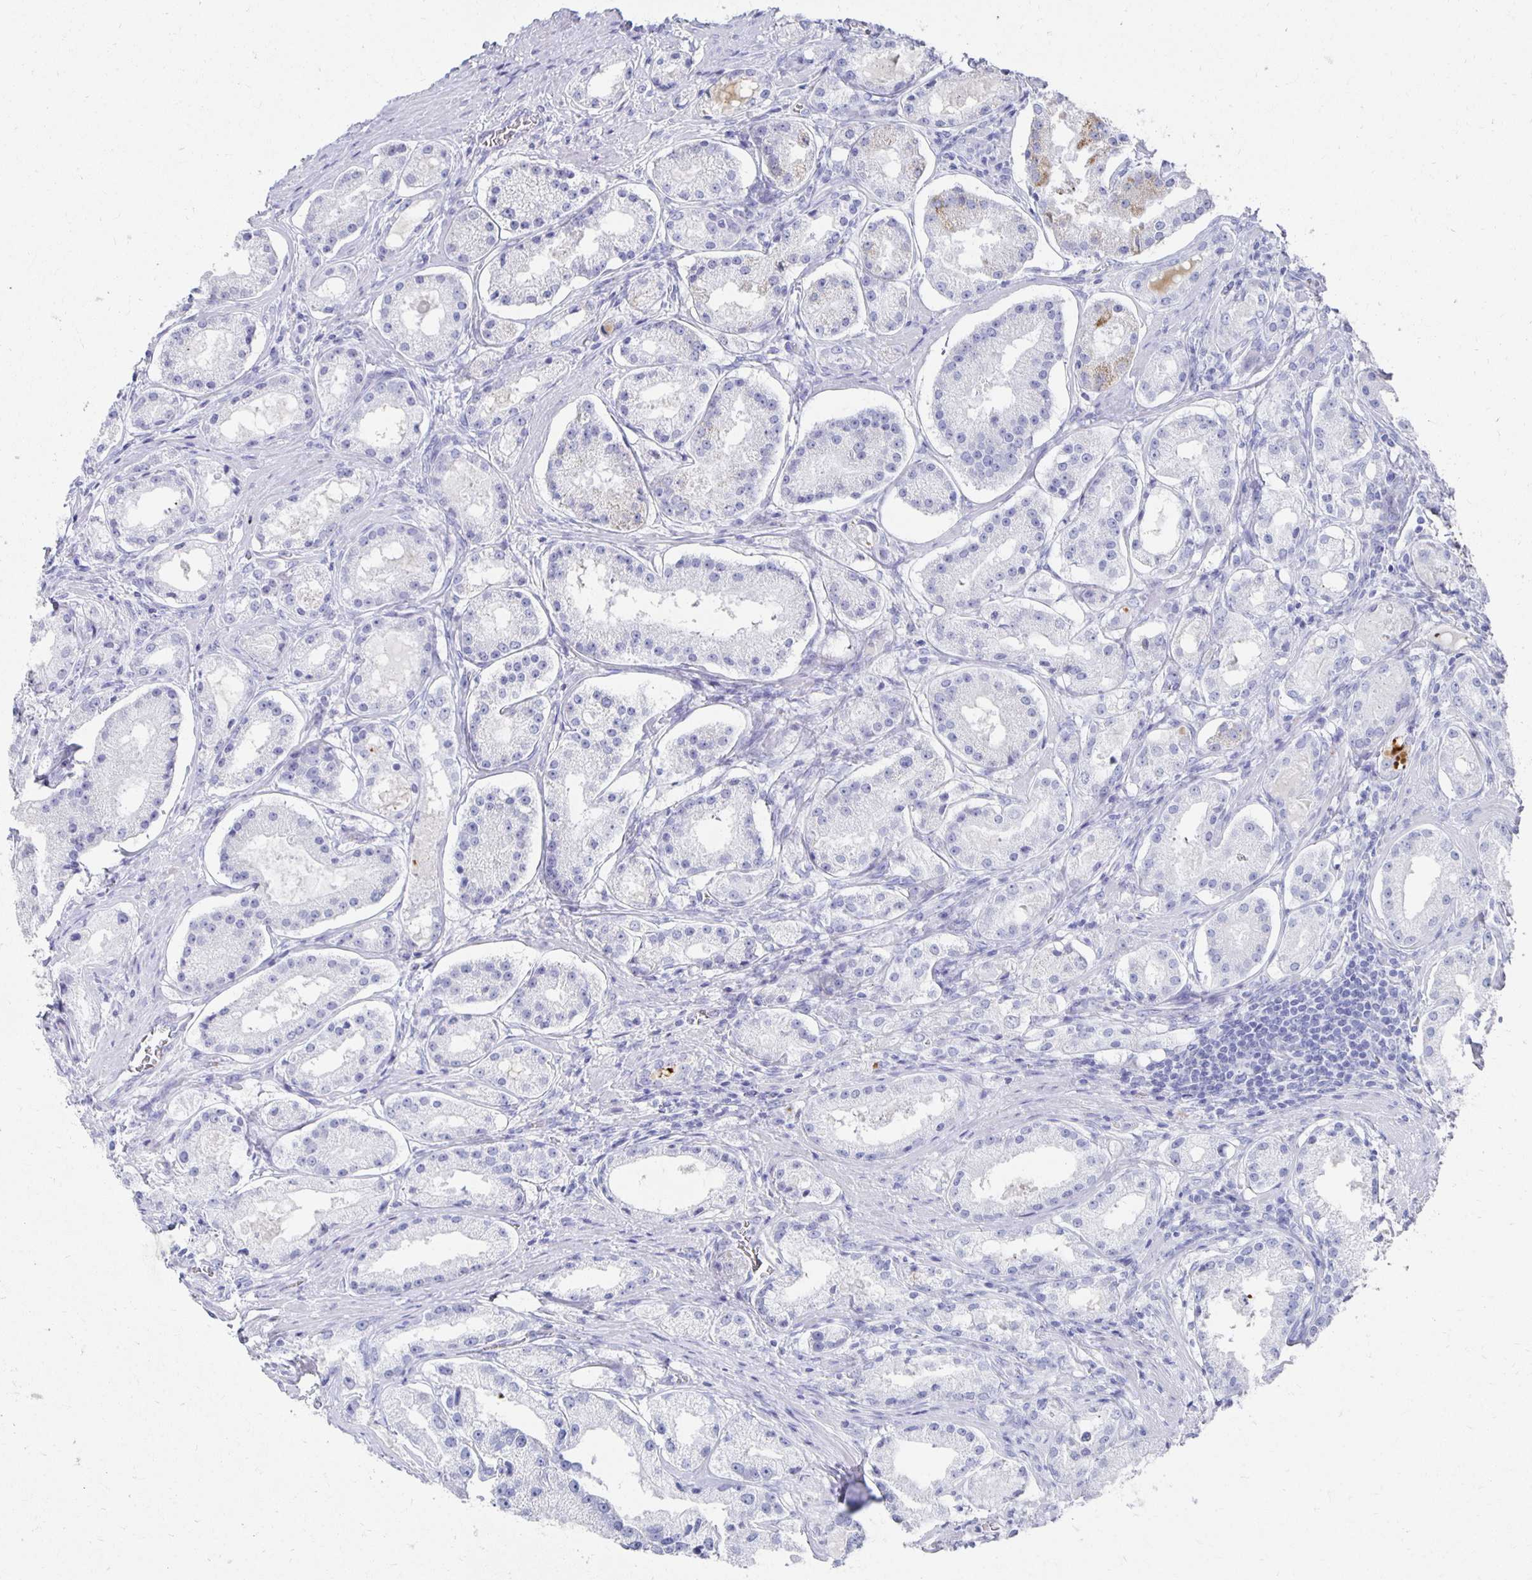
{"staining": {"intensity": "negative", "quantity": "none", "location": "none"}, "tissue": "prostate cancer", "cell_type": "Tumor cells", "image_type": "cancer", "snomed": [{"axis": "morphology", "description": "Adenocarcinoma, Low grade"}, {"axis": "topography", "description": "Prostate"}], "caption": "The image displays no significant expression in tumor cells of prostate adenocarcinoma (low-grade).", "gene": "PRDM7", "patient": {"sex": "male", "age": 57}}